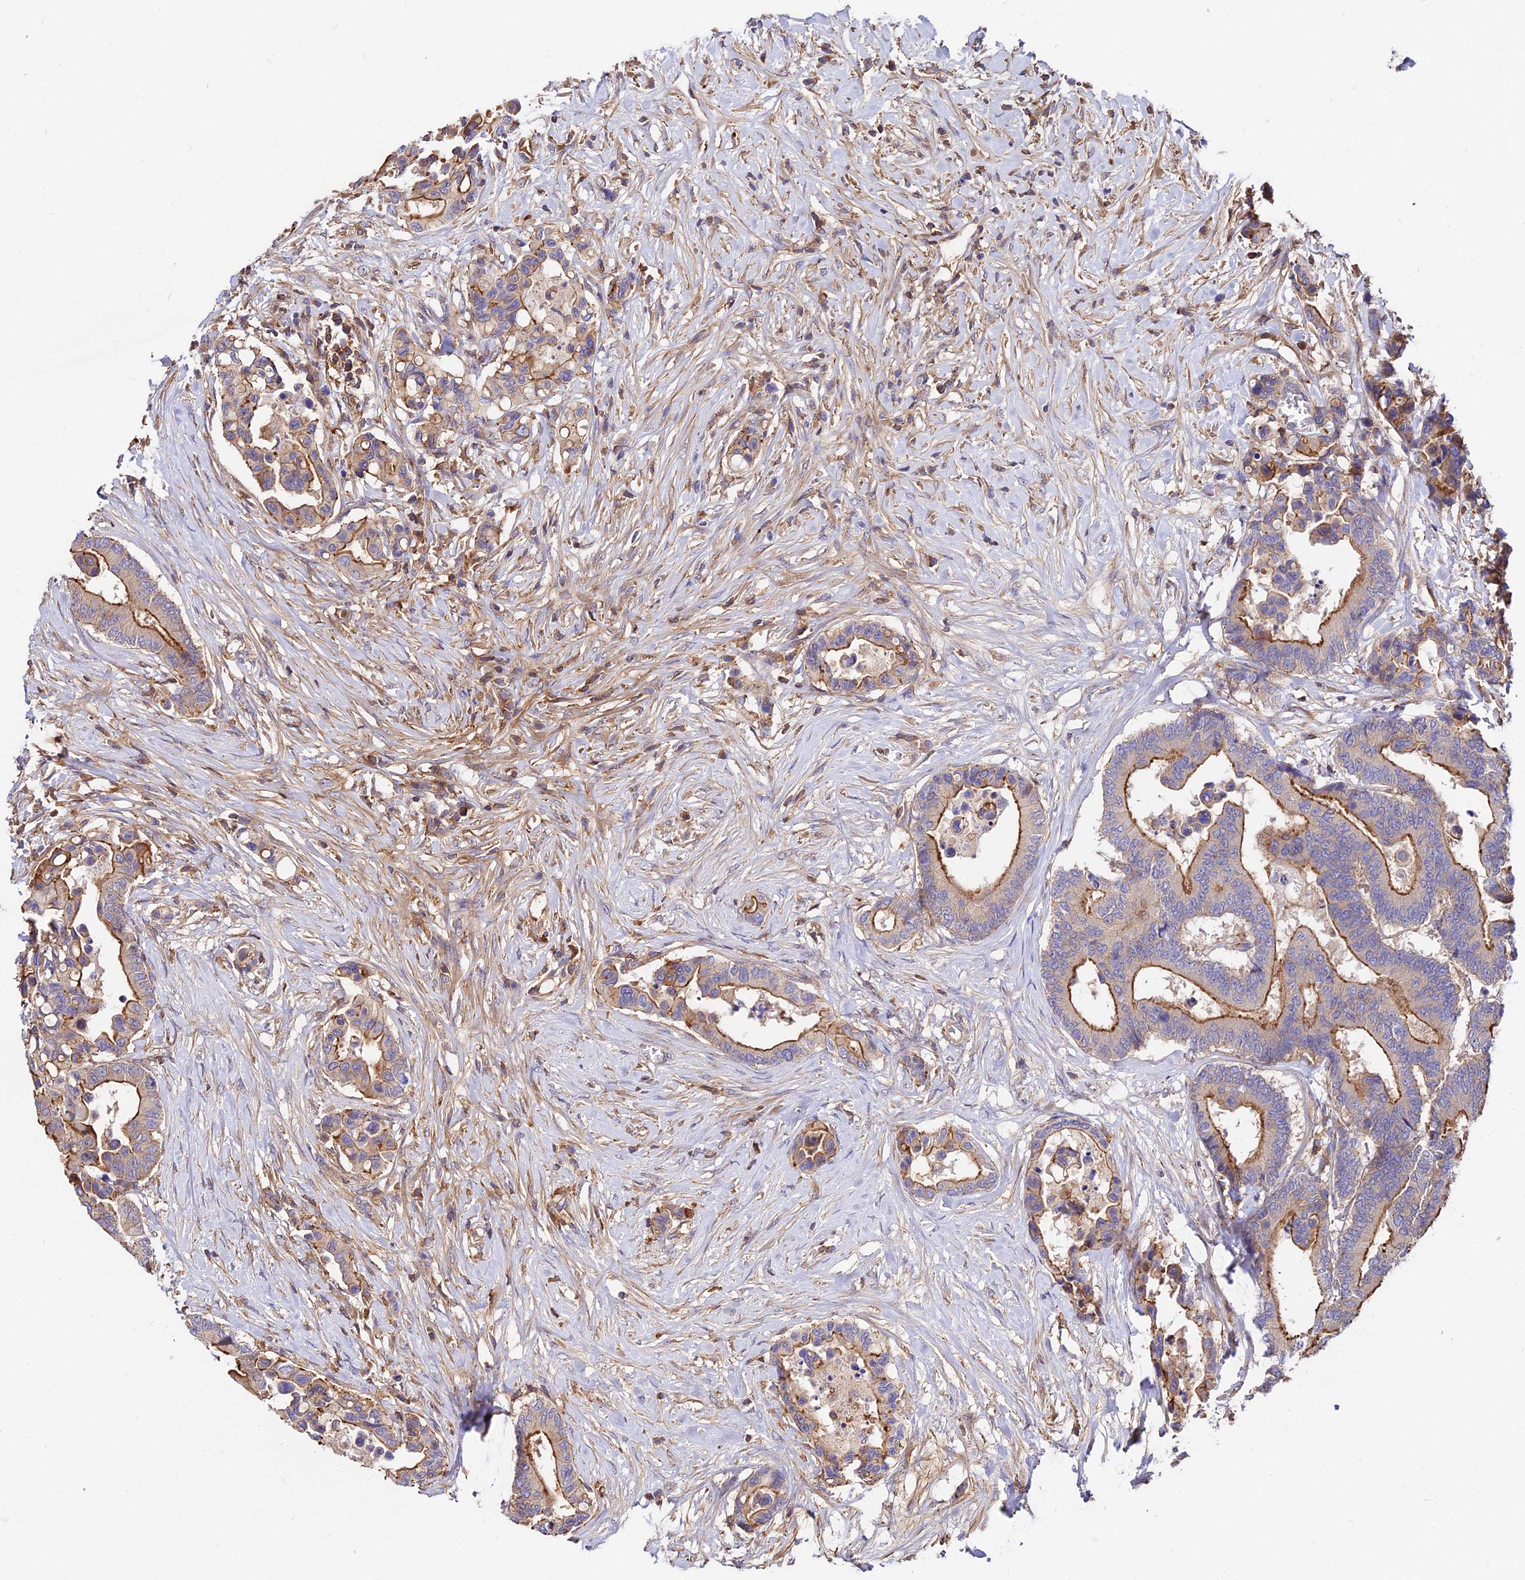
{"staining": {"intensity": "moderate", "quantity": "25%-75%", "location": "cytoplasmic/membranous"}, "tissue": "colorectal cancer", "cell_type": "Tumor cells", "image_type": "cancer", "snomed": [{"axis": "morphology", "description": "Normal tissue, NOS"}, {"axis": "morphology", "description": "Adenocarcinoma, NOS"}, {"axis": "topography", "description": "Colon"}], "caption": "Immunohistochemistry image of human adenocarcinoma (colorectal) stained for a protein (brown), which displays medium levels of moderate cytoplasmic/membranous expression in approximately 25%-75% of tumor cells.", "gene": "PYM1", "patient": {"sex": "male", "age": 82}}